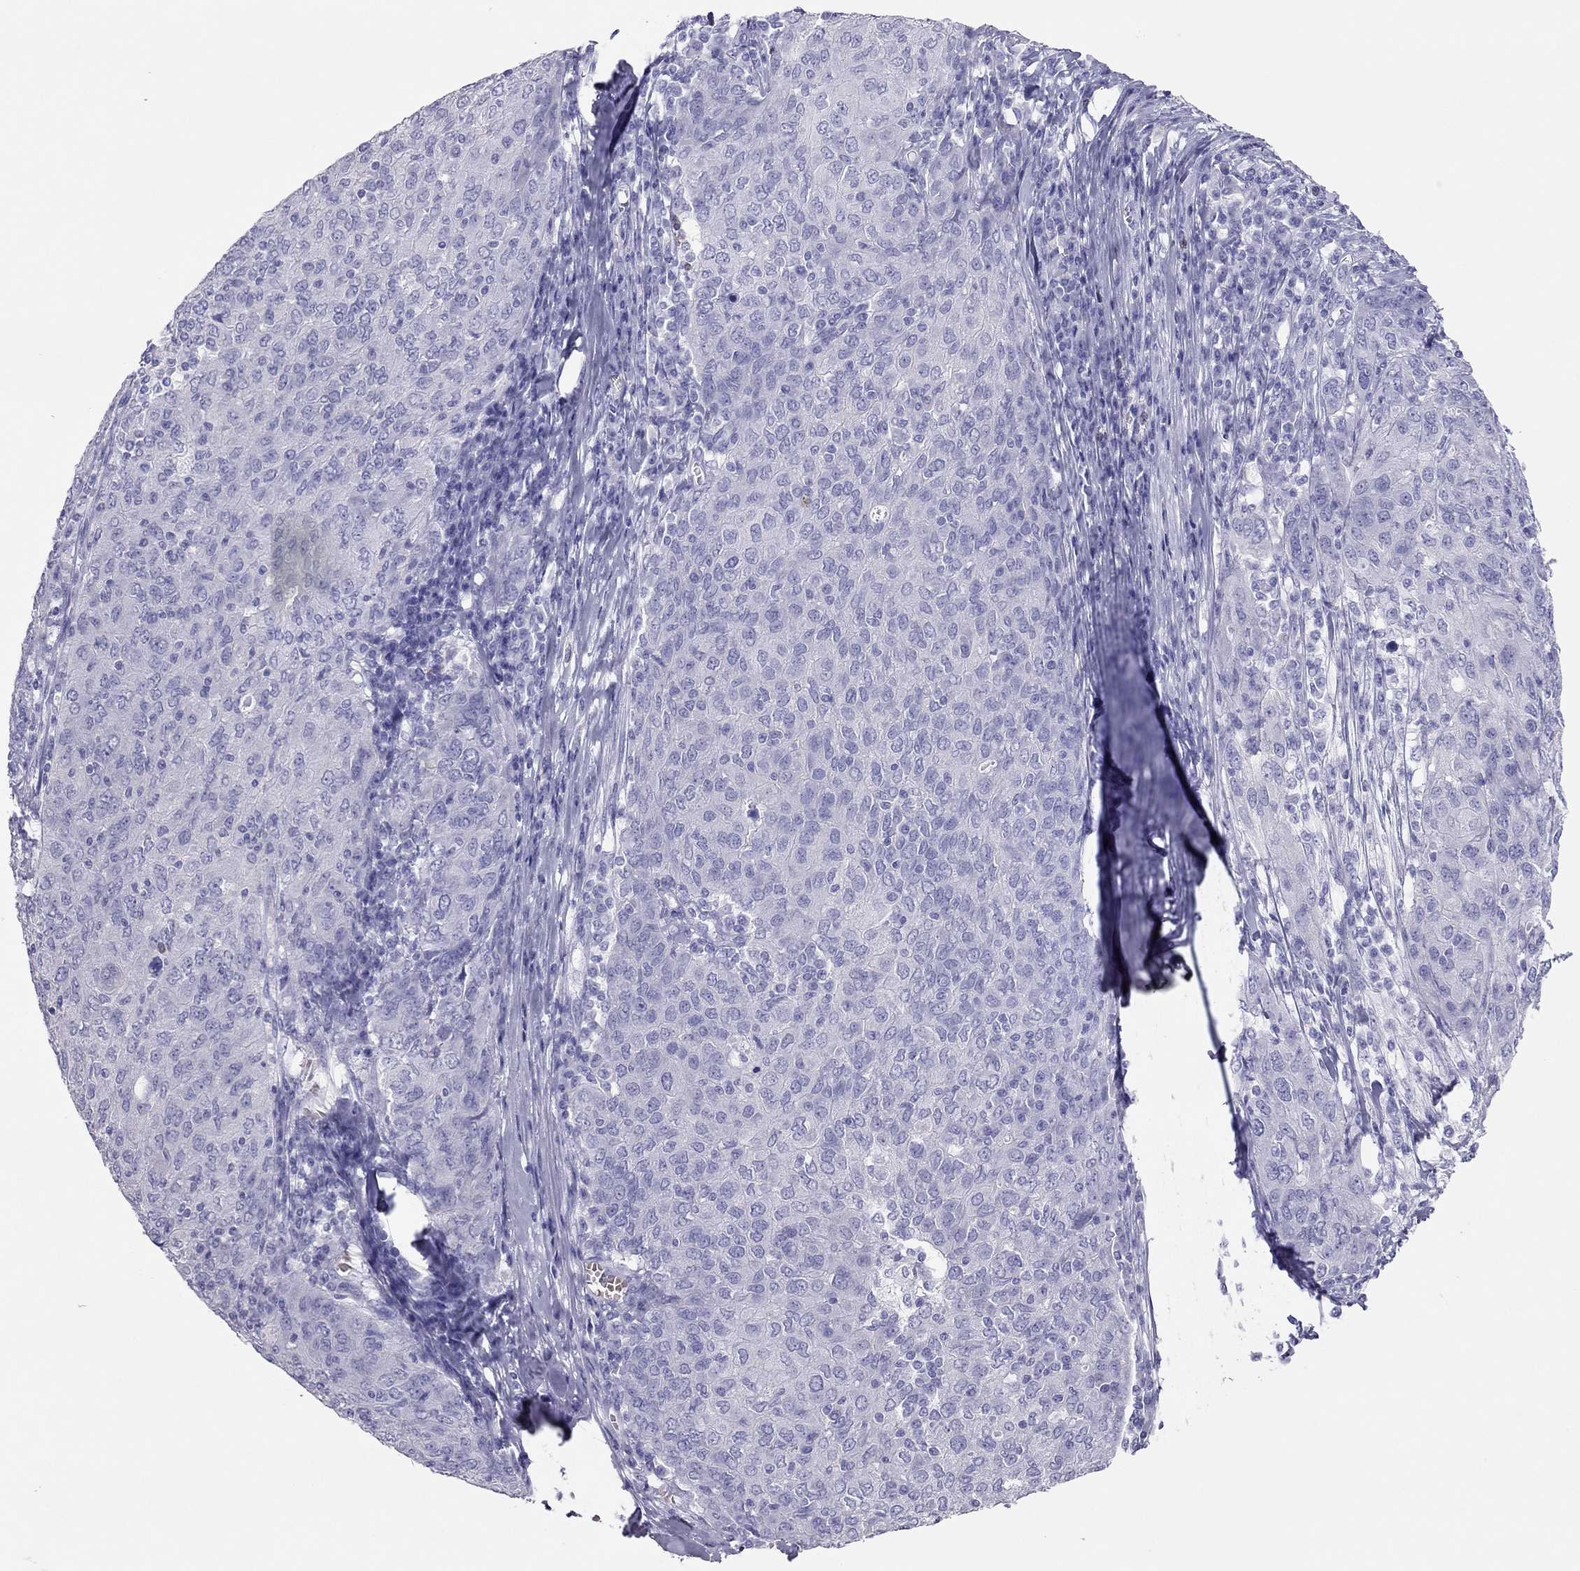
{"staining": {"intensity": "negative", "quantity": "none", "location": "none"}, "tissue": "ovarian cancer", "cell_type": "Tumor cells", "image_type": "cancer", "snomed": [{"axis": "morphology", "description": "Carcinoma, endometroid"}, {"axis": "topography", "description": "Ovary"}], "caption": "Tumor cells show no significant protein staining in ovarian cancer (endometroid carcinoma). The staining is performed using DAB brown chromogen with nuclei counter-stained in using hematoxylin.", "gene": "TSHB", "patient": {"sex": "female", "age": 50}}